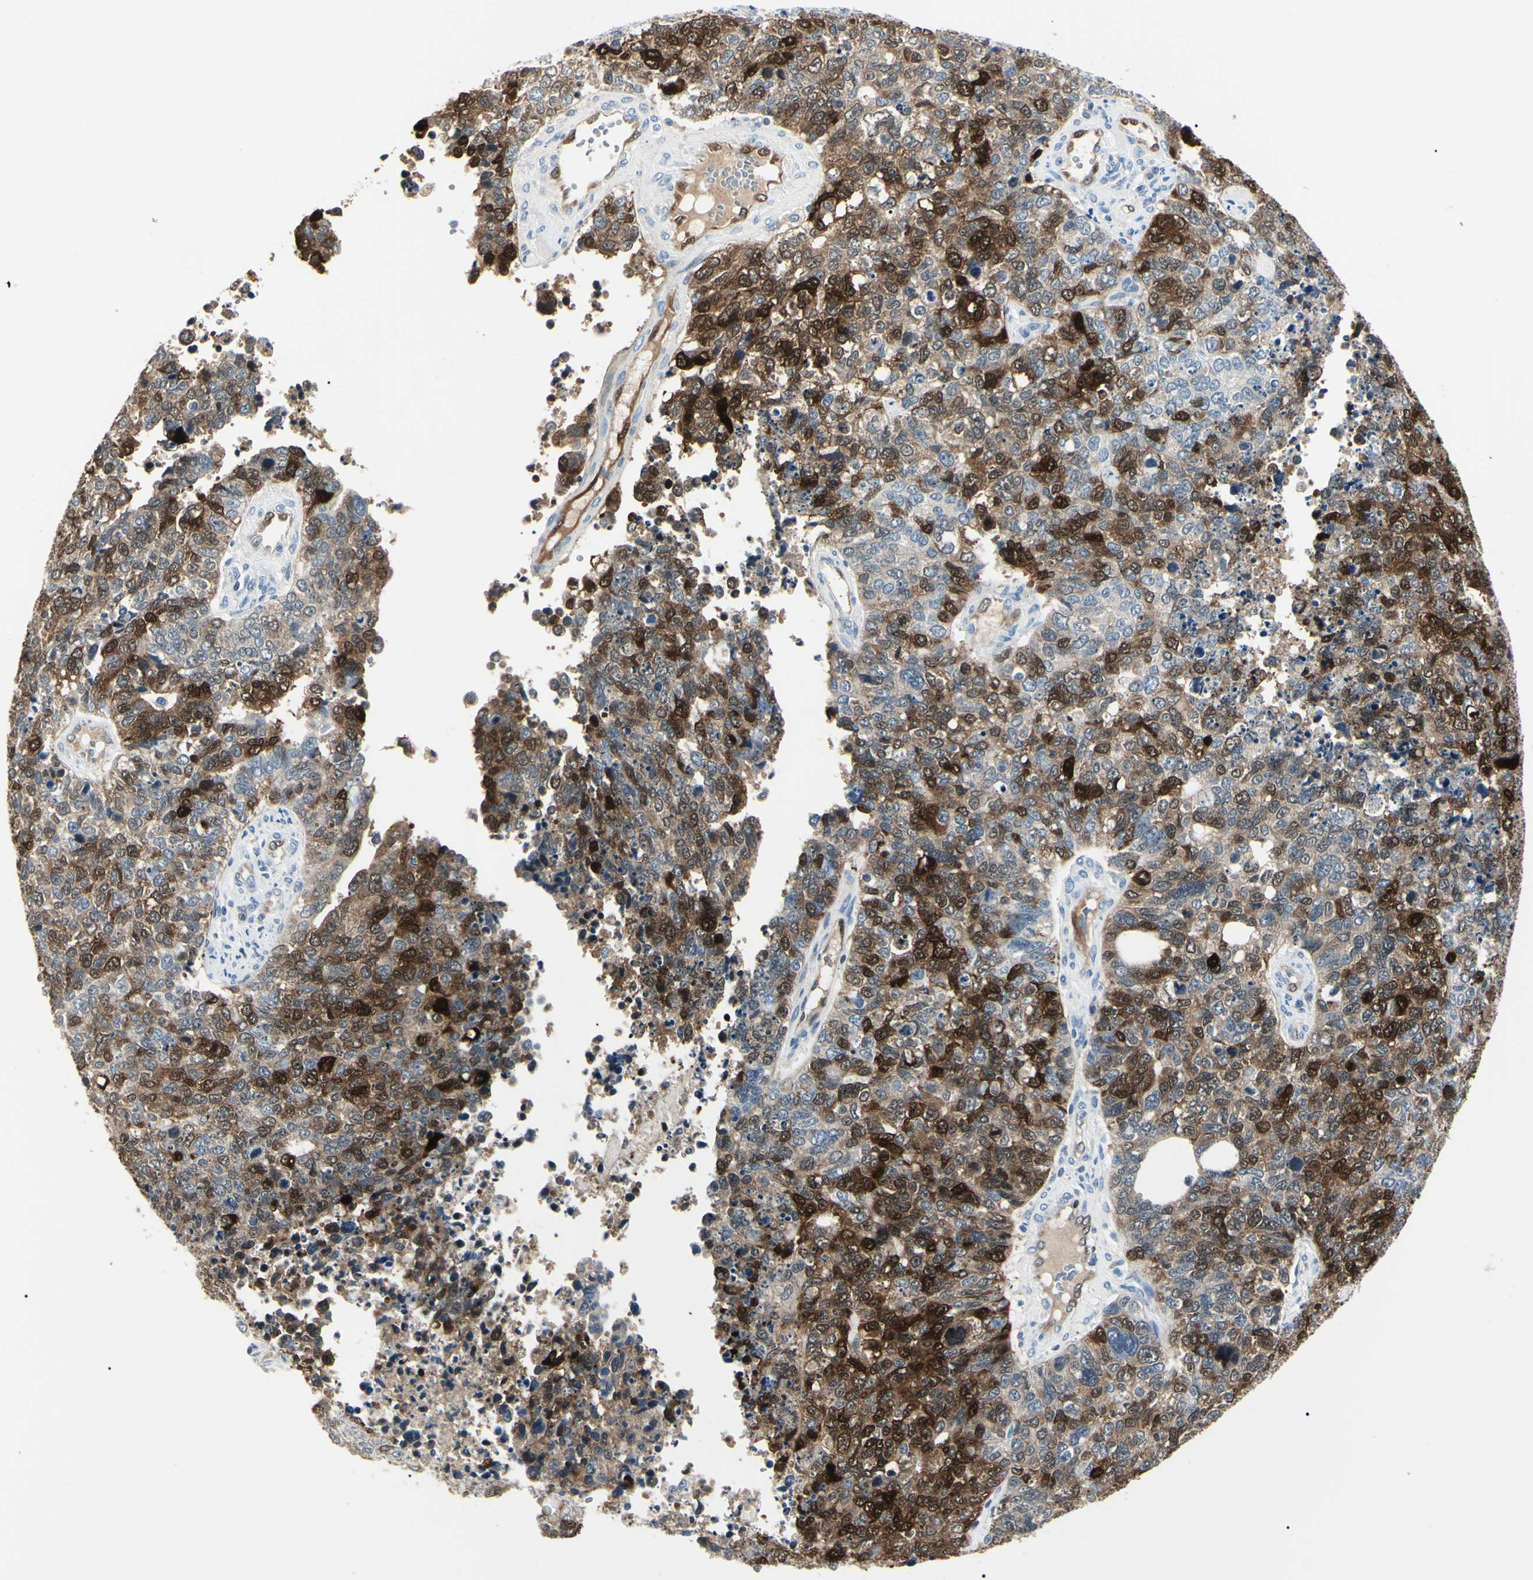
{"staining": {"intensity": "strong", "quantity": "25%-75%", "location": "cytoplasmic/membranous,nuclear"}, "tissue": "cervical cancer", "cell_type": "Tumor cells", "image_type": "cancer", "snomed": [{"axis": "morphology", "description": "Squamous cell carcinoma, NOS"}, {"axis": "topography", "description": "Cervix"}], "caption": "The histopathology image reveals a brown stain indicating the presence of a protein in the cytoplasmic/membranous and nuclear of tumor cells in squamous cell carcinoma (cervical).", "gene": "AKR1C3", "patient": {"sex": "female", "age": 63}}